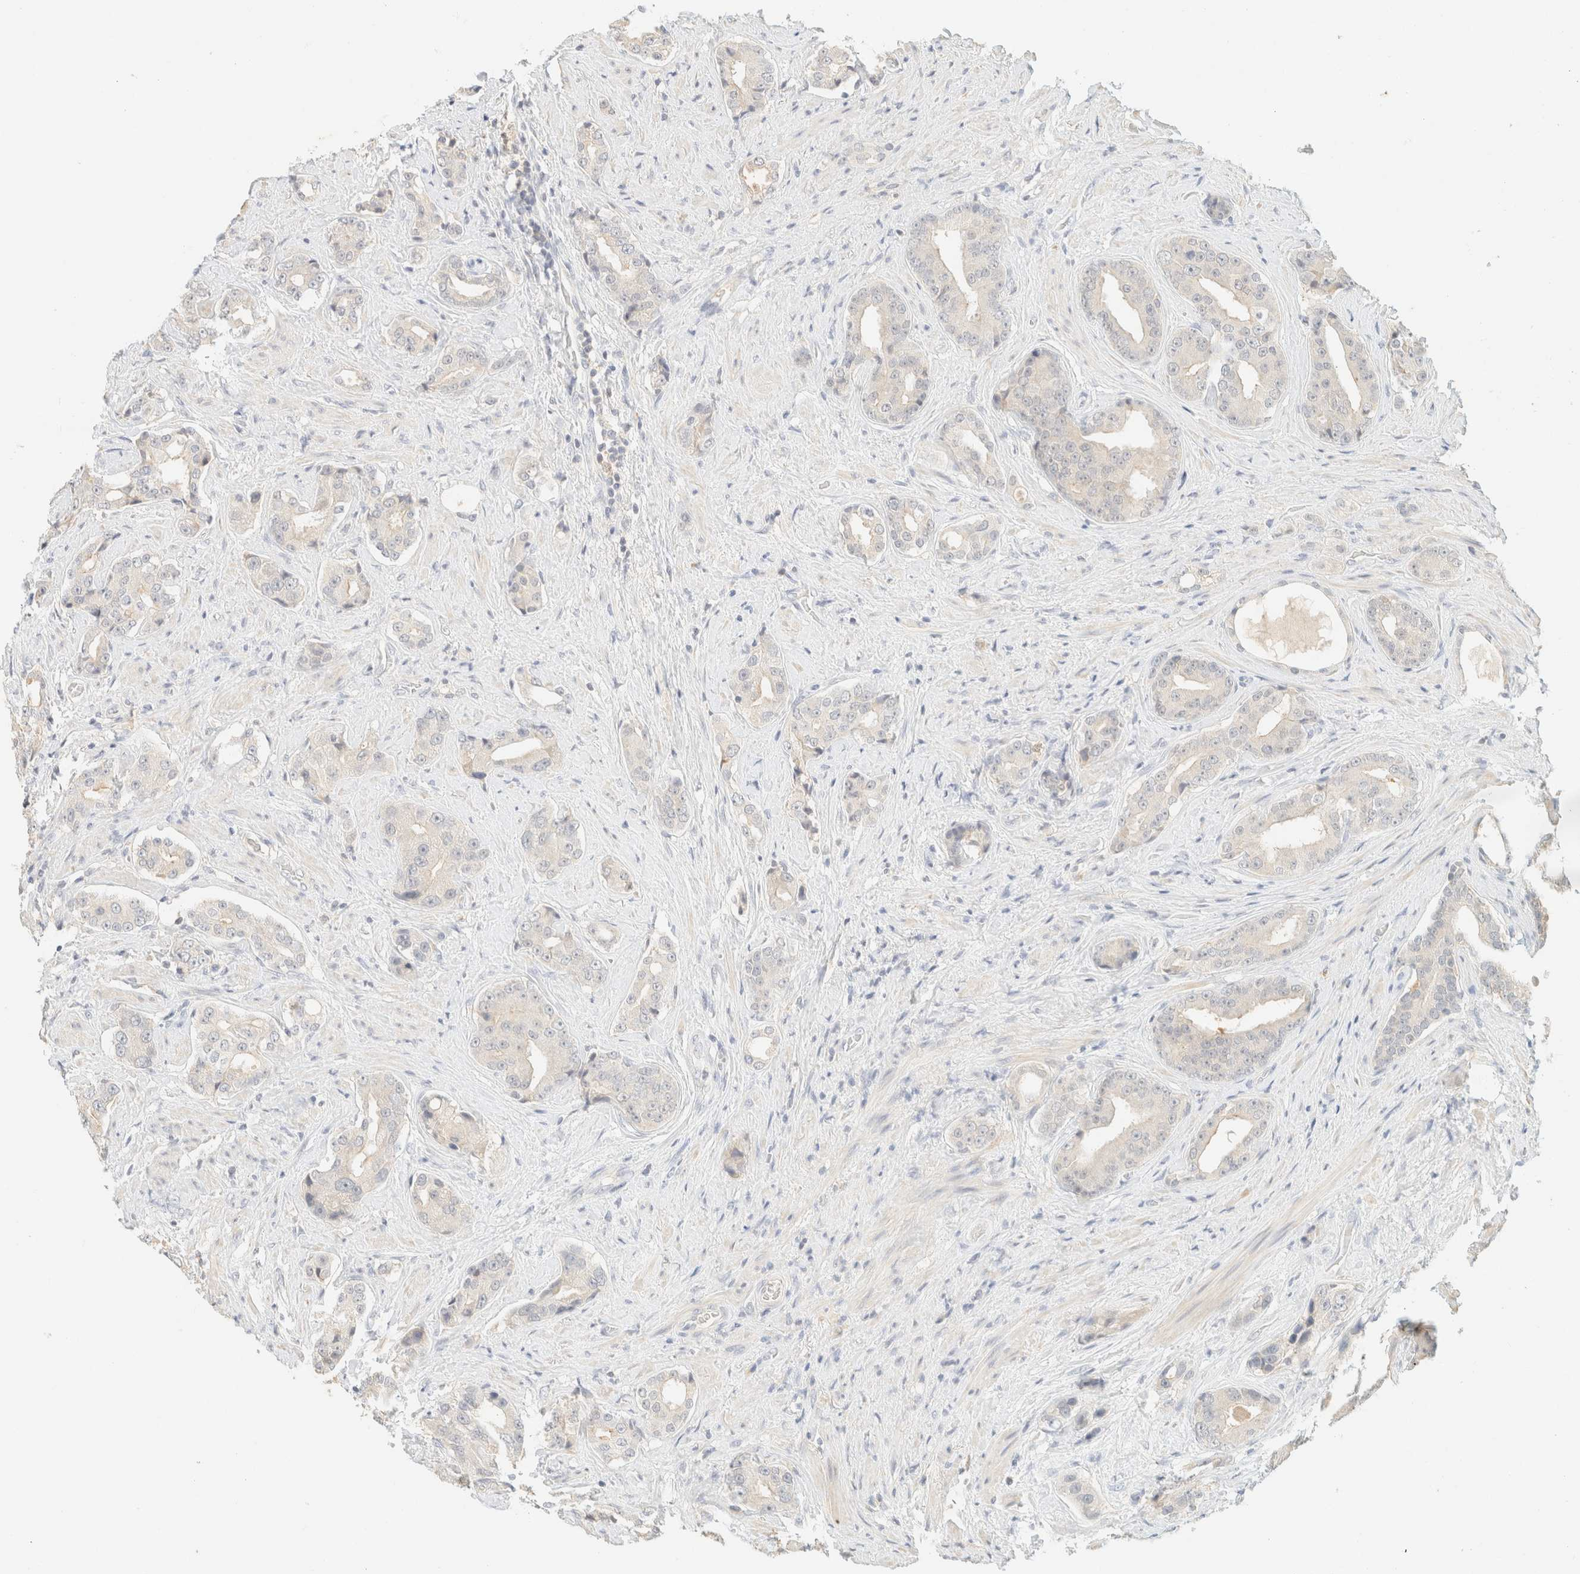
{"staining": {"intensity": "negative", "quantity": "none", "location": "none"}, "tissue": "prostate cancer", "cell_type": "Tumor cells", "image_type": "cancer", "snomed": [{"axis": "morphology", "description": "Adenocarcinoma, High grade"}, {"axis": "topography", "description": "Prostate"}], "caption": "There is no significant positivity in tumor cells of prostate cancer (adenocarcinoma (high-grade)).", "gene": "TIMD4", "patient": {"sex": "male", "age": 71}}